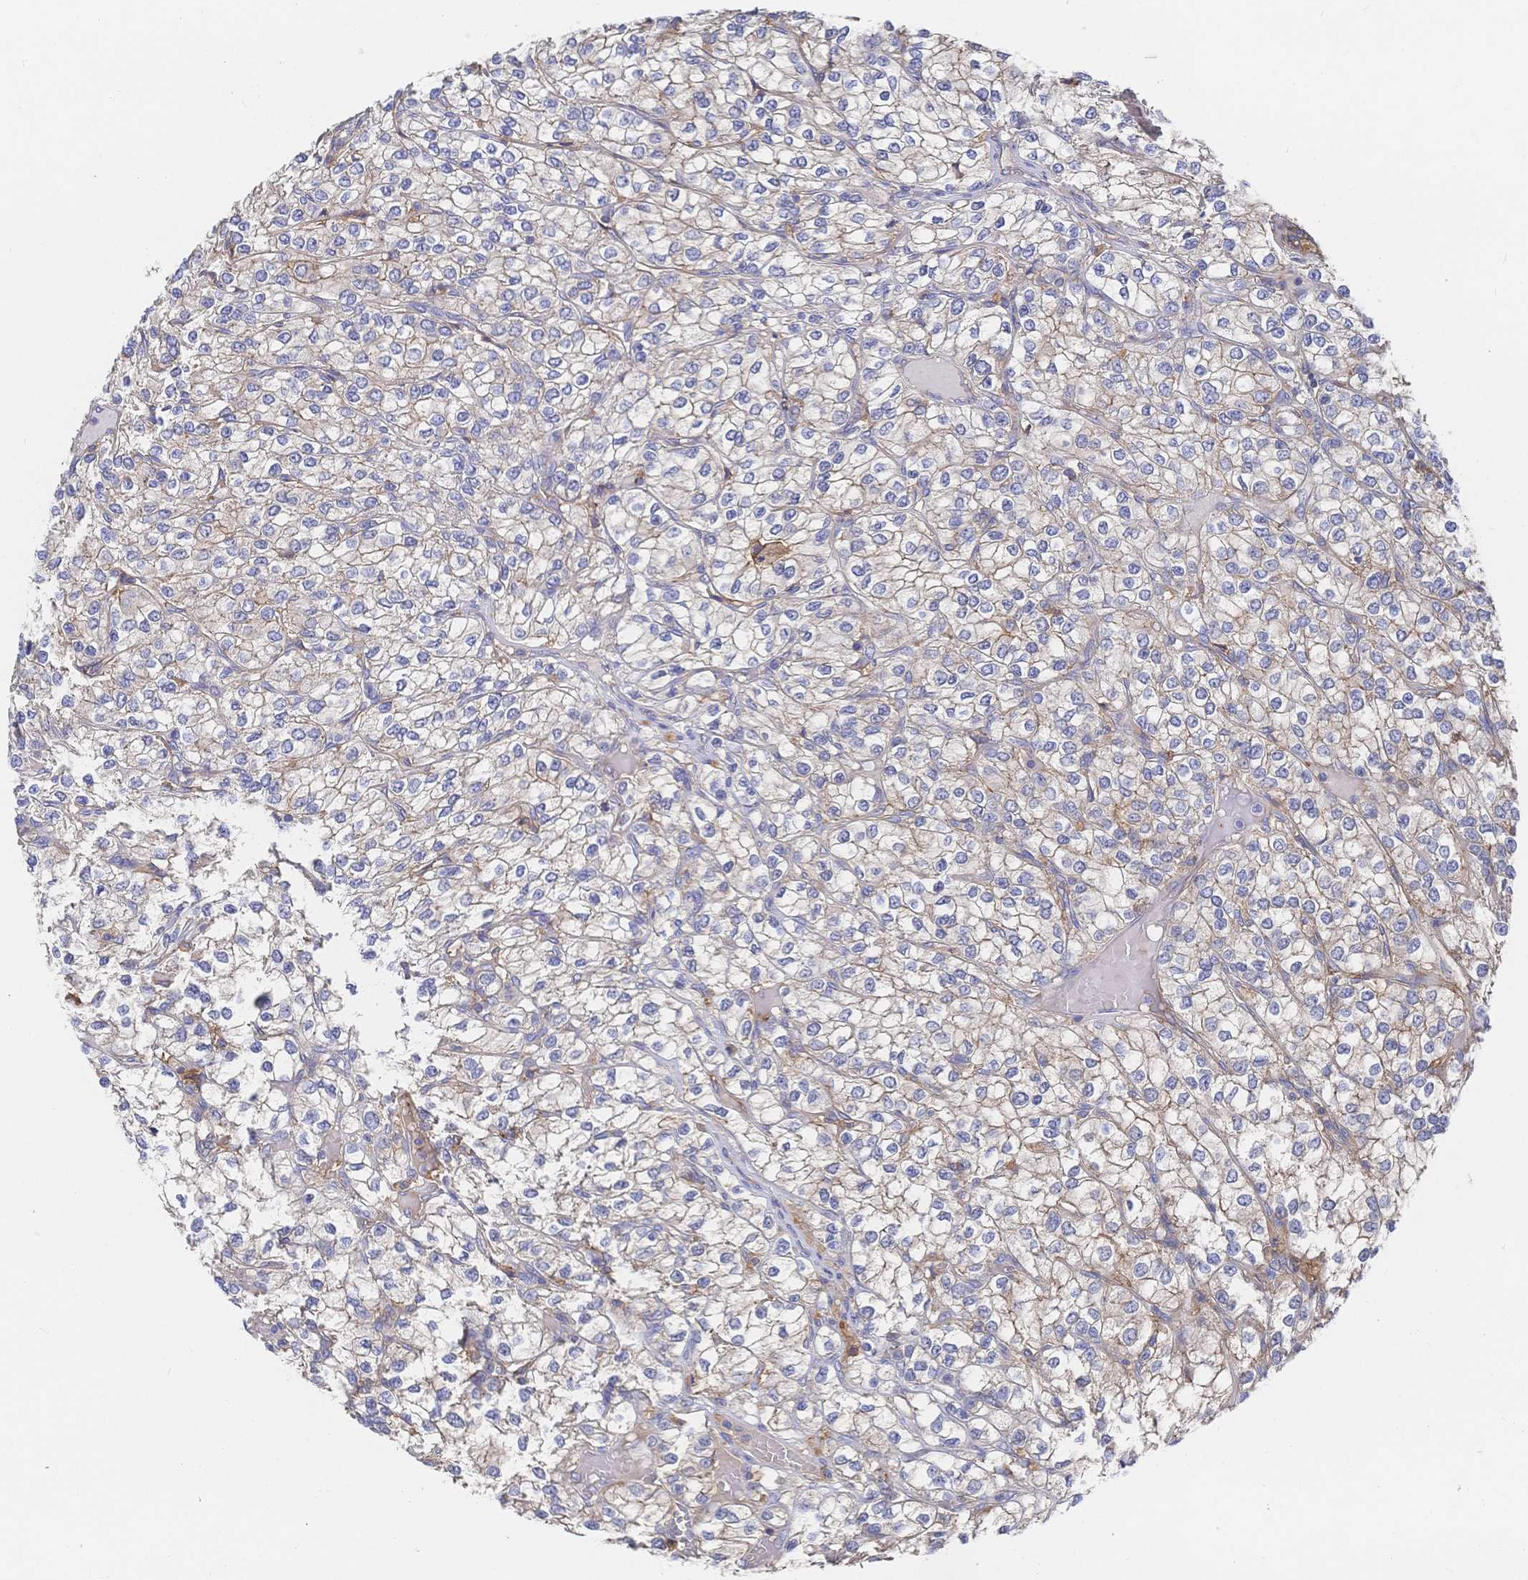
{"staining": {"intensity": "weak", "quantity": ">75%", "location": "cytoplasmic/membranous"}, "tissue": "renal cancer", "cell_type": "Tumor cells", "image_type": "cancer", "snomed": [{"axis": "morphology", "description": "Adenocarcinoma, NOS"}, {"axis": "topography", "description": "Kidney"}], "caption": "Renal cancer was stained to show a protein in brown. There is low levels of weak cytoplasmic/membranous expression in approximately >75% of tumor cells.", "gene": "F11R", "patient": {"sex": "male", "age": 80}}